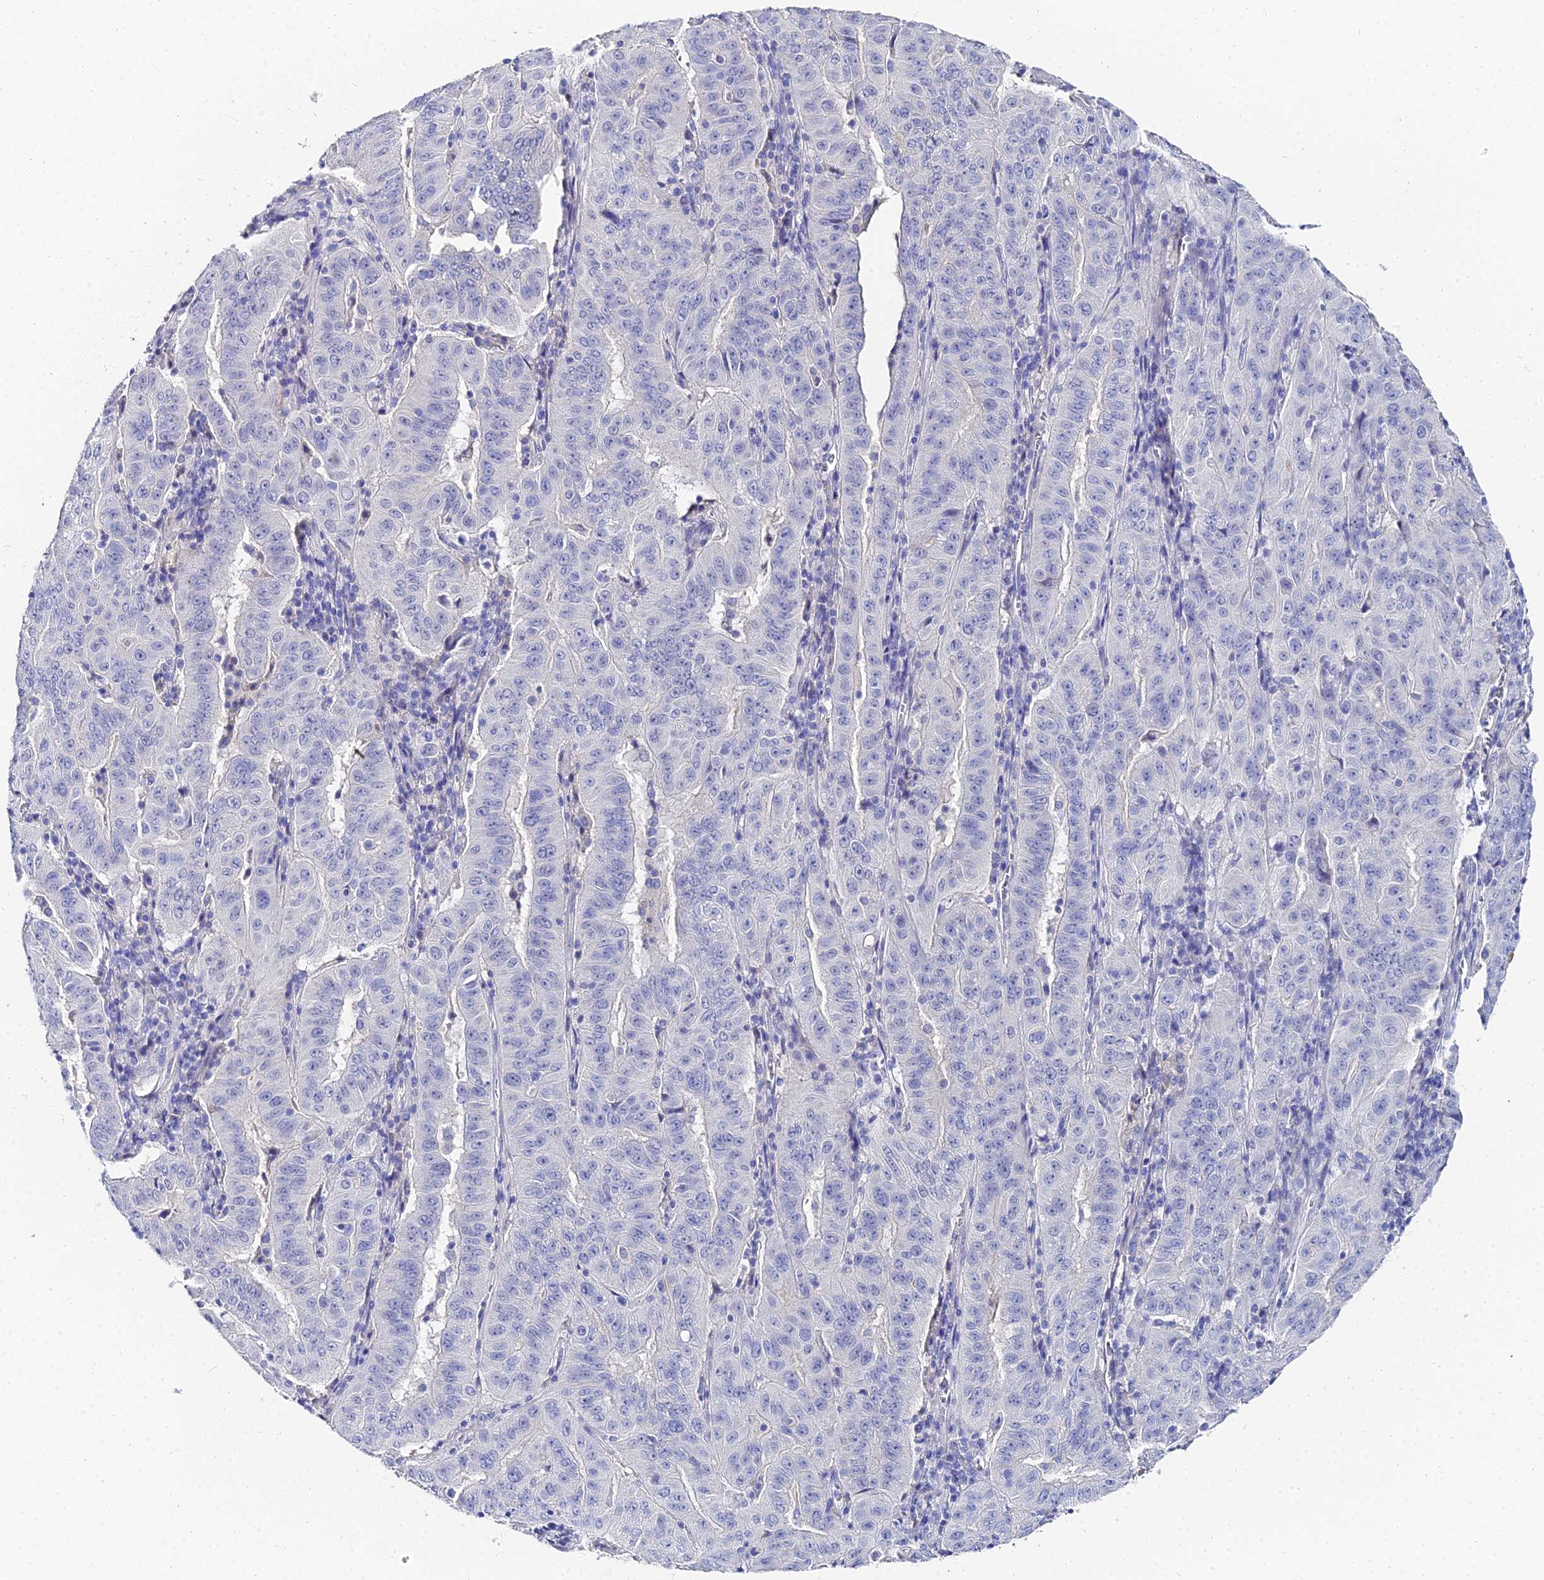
{"staining": {"intensity": "negative", "quantity": "none", "location": "none"}, "tissue": "pancreatic cancer", "cell_type": "Tumor cells", "image_type": "cancer", "snomed": [{"axis": "morphology", "description": "Adenocarcinoma, NOS"}, {"axis": "topography", "description": "Pancreas"}], "caption": "The image shows no significant positivity in tumor cells of pancreatic cancer.", "gene": "KRT17", "patient": {"sex": "male", "age": 63}}